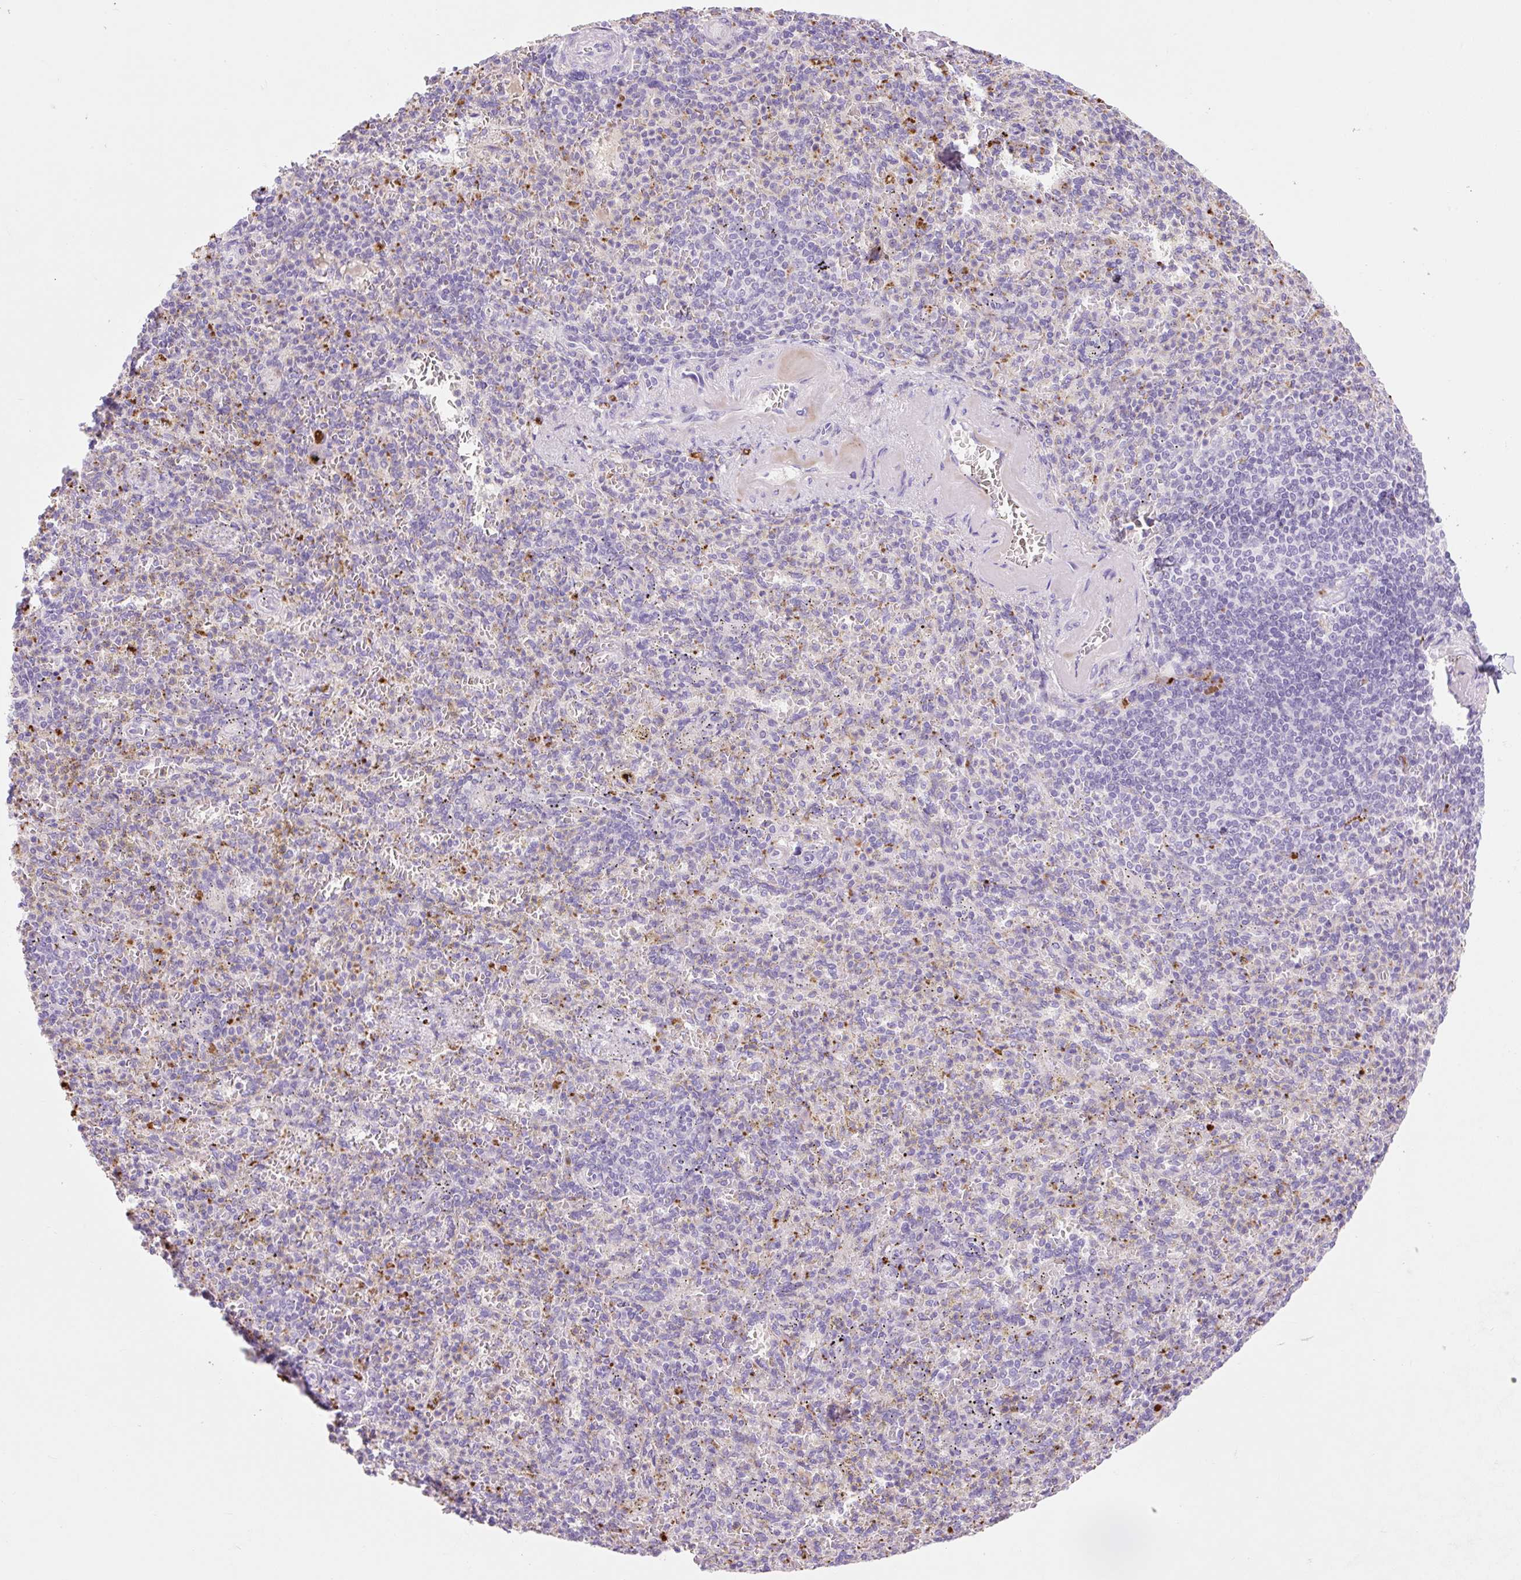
{"staining": {"intensity": "negative", "quantity": "none", "location": "none"}, "tissue": "spleen", "cell_type": "Cells in red pulp", "image_type": "normal", "snomed": [{"axis": "morphology", "description": "Normal tissue, NOS"}, {"axis": "topography", "description": "Spleen"}], "caption": "Immunohistochemical staining of benign human spleen shows no significant expression in cells in red pulp. (Brightfield microscopy of DAB immunohistochemistry at high magnification).", "gene": "HEXA", "patient": {"sex": "female", "age": 74}}